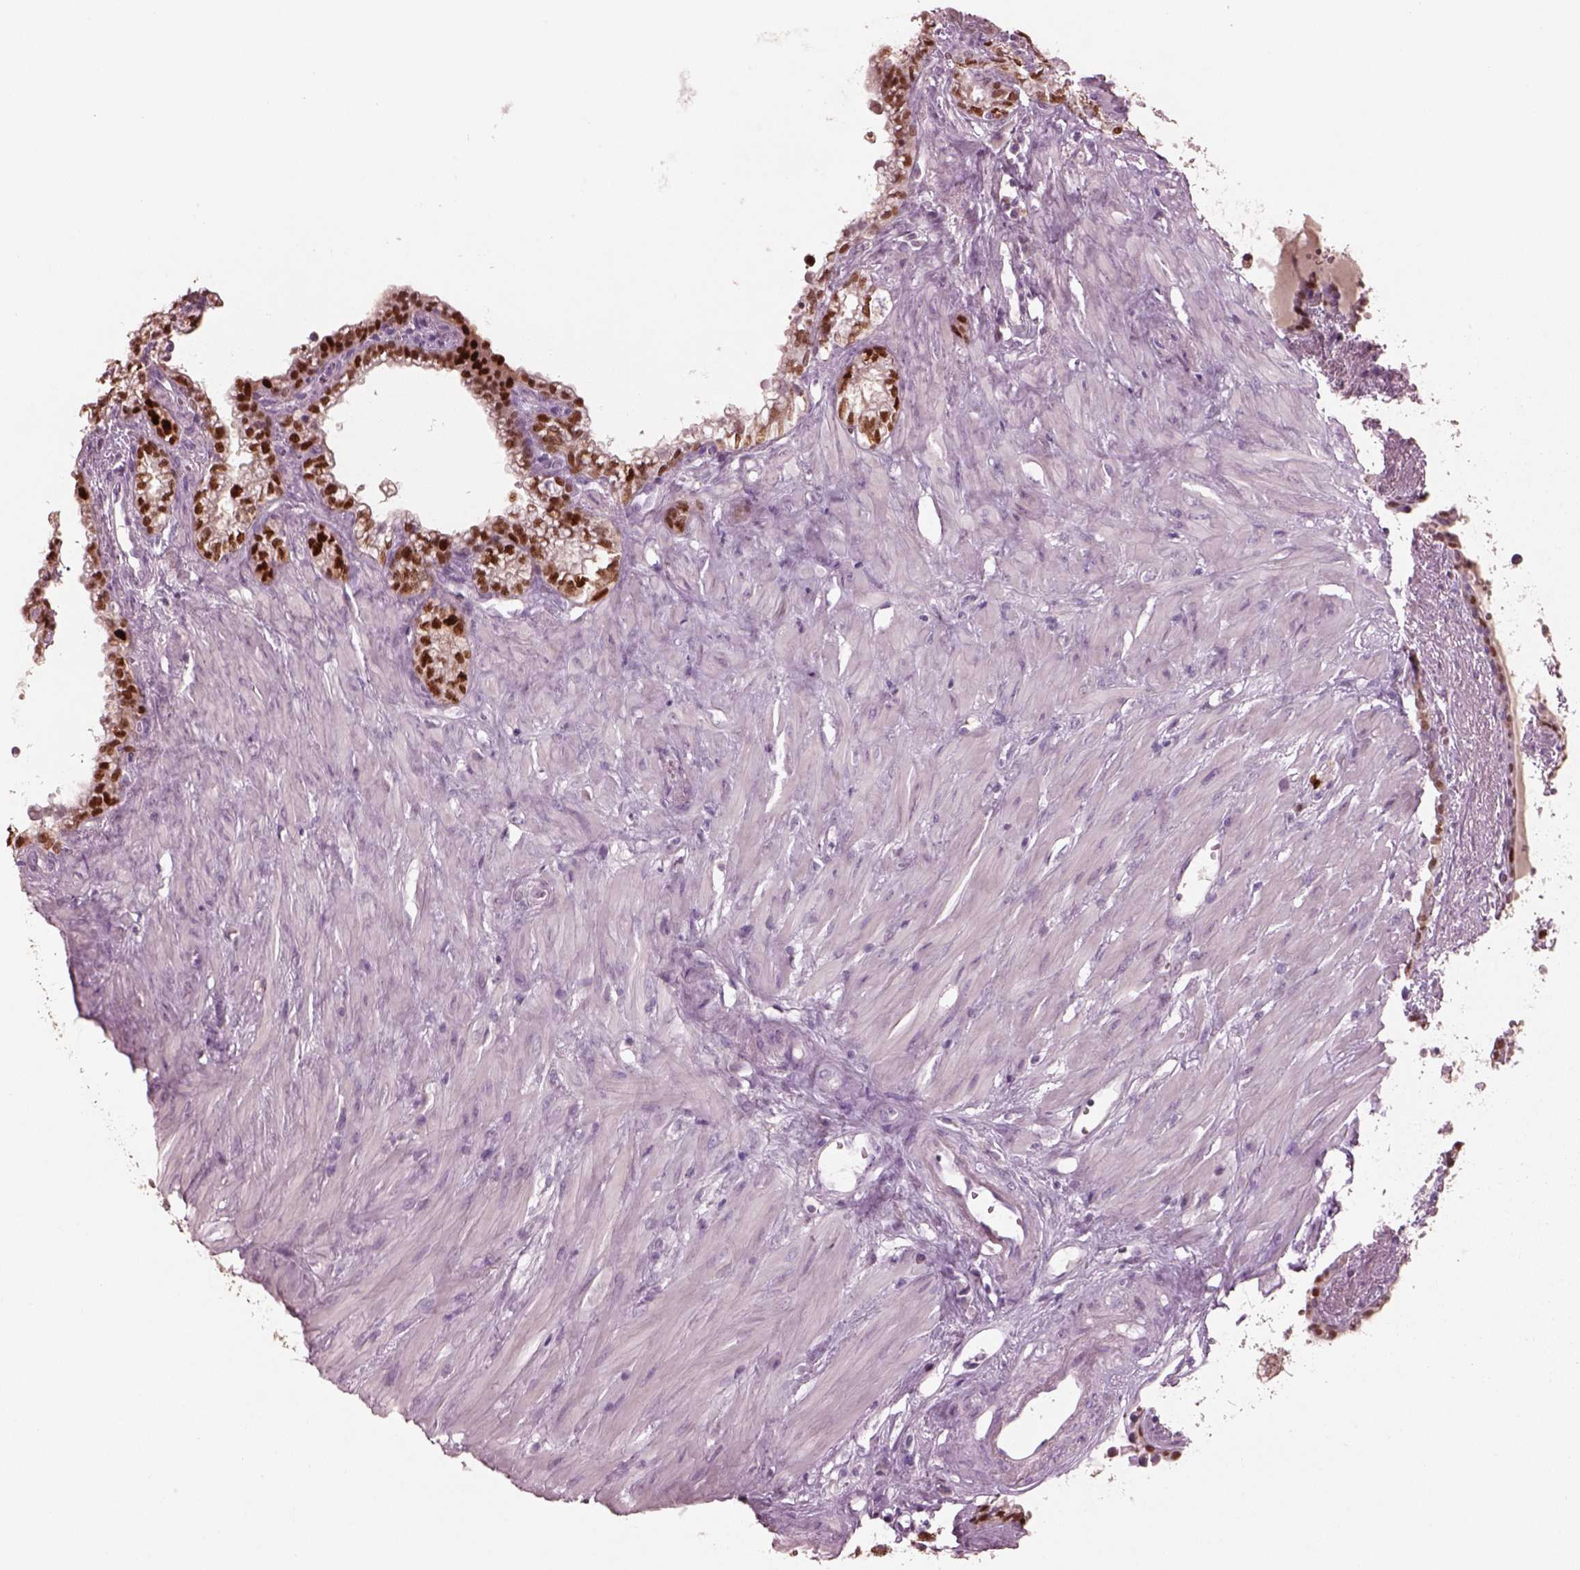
{"staining": {"intensity": "strong", "quantity": ">75%", "location": "nuclear"}, "tissue": "seminal vesicle", "cell_type": "Glandular cells", "image_type": "normal", "snomed": [{"axis": "morphology", "description": "Normal tissue, NOS"}, {"axis": "morphology", "description": "Urothelial carcinoma, NOS"}, {"axis": "topography", "description": "Urinary bladder"}, {"axis": "topography", "description": "Seminal veicle"}], "caption": "Immunohistochemical staining of normal seminal vesicle exhibits >75% levels of strong nuclear protein expression in approximately >75% of glandular cells. (DAB IHC with brightfield microscopy, high magnification).", "gene": "SOX9", "patient": {"sex": "male", "age": 76}}